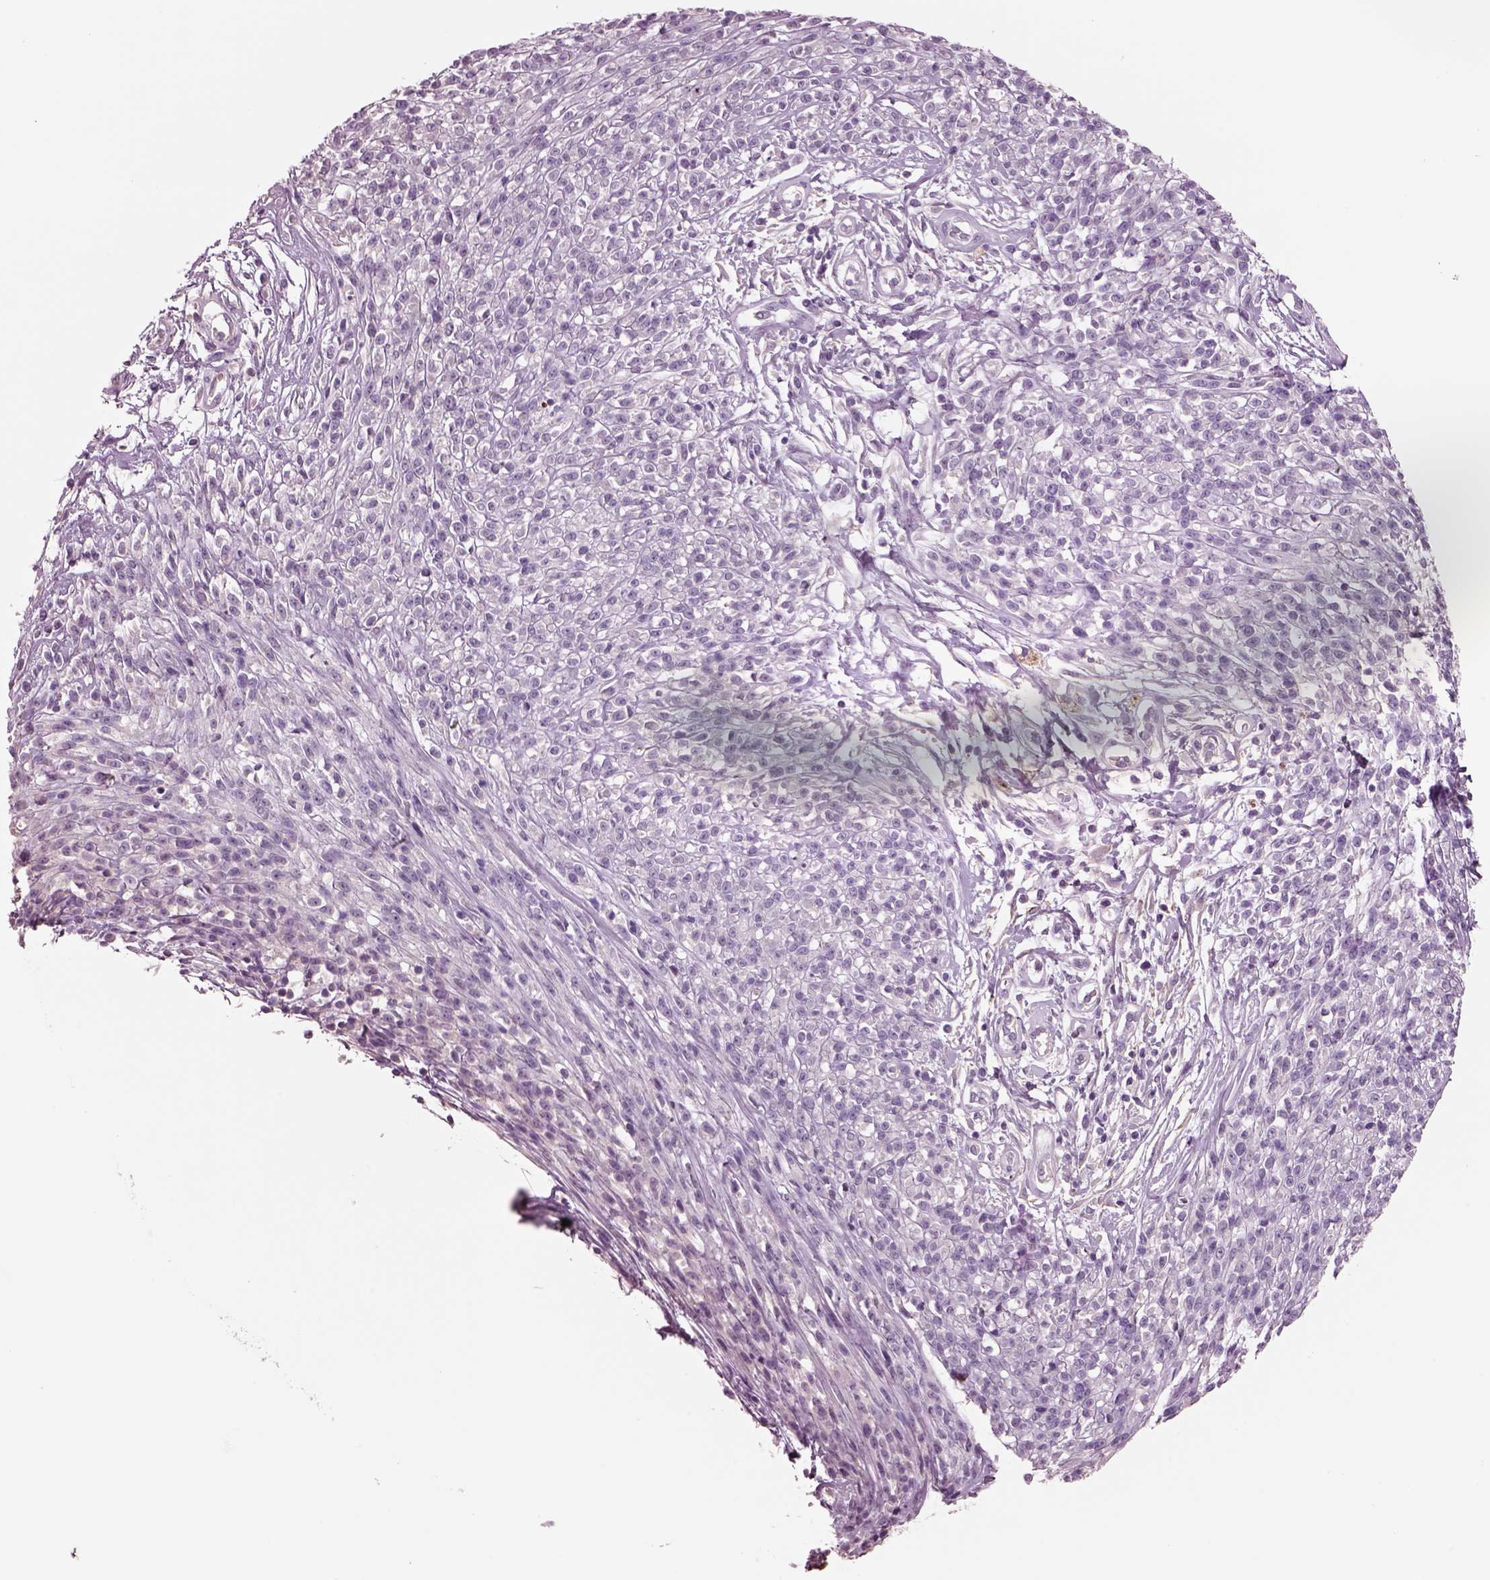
{"staining": {"intensity": "negative", "quantity": "none", "location": "none"}, "tissue": "melanoma", "cell_type": "Tumor cells", "image_type": "cancer", "snomed": [{"axis": "morphology", "description": "Malignant melanoma, NOS"}, {"axis": "topography", "description": "Skin"}, {"axis": "topography", "description": "Skin of trunk"}], "caption": "Immunohistochemistry photomicrograph of melanoma stained for a protein (brown), which exhibits no expression in tumor cells.", "gene": "IGLL1", "patient": {"sex": "male", "age": 74}}